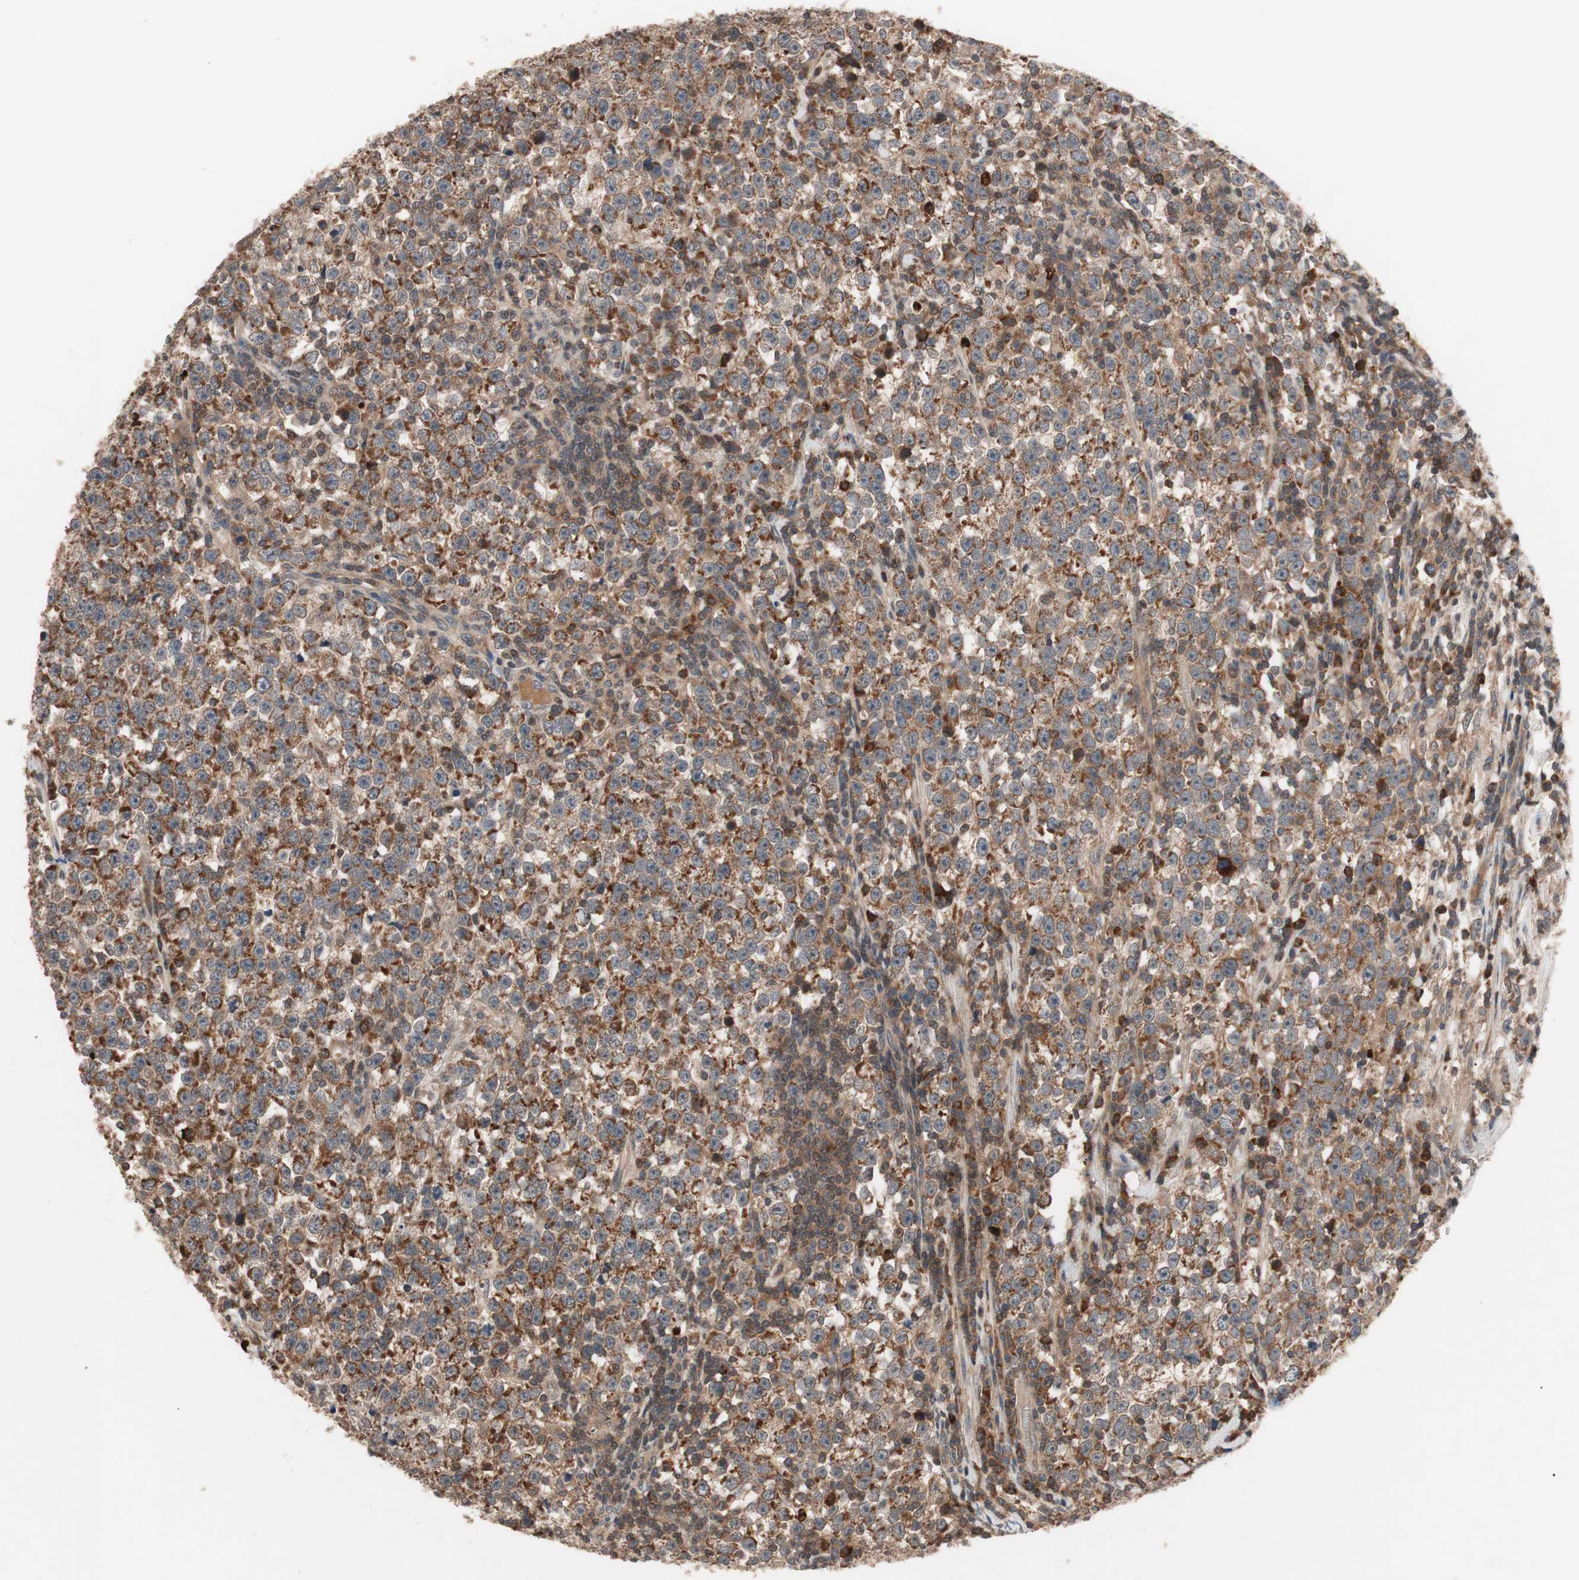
{"staining": {"intensity": "strong", "quantity": ">75%", "location": "cytoplasmic/membranous"}, "tissue": "testis cancer", "cell_type": "Tumor cells", "image_type": "cancer", "snomed": [{"axis": "morphology", "description": "Seminoma, NOS"}, {"axis": "topography", "description": "Testis"}], "caption": "IHC staining of testis cancer, which reveals high levels of strong cytoplasmic/membranous expression in about >75% of tumor cells indicating strong cytoplasmic/membranous protein expression. The staining was performed using DAB (brown) for protein detection and nuclei were counterstained in hematoxylin (blue).", "gene": "NF2", "patient": {"sex": "male", "age": 43}}